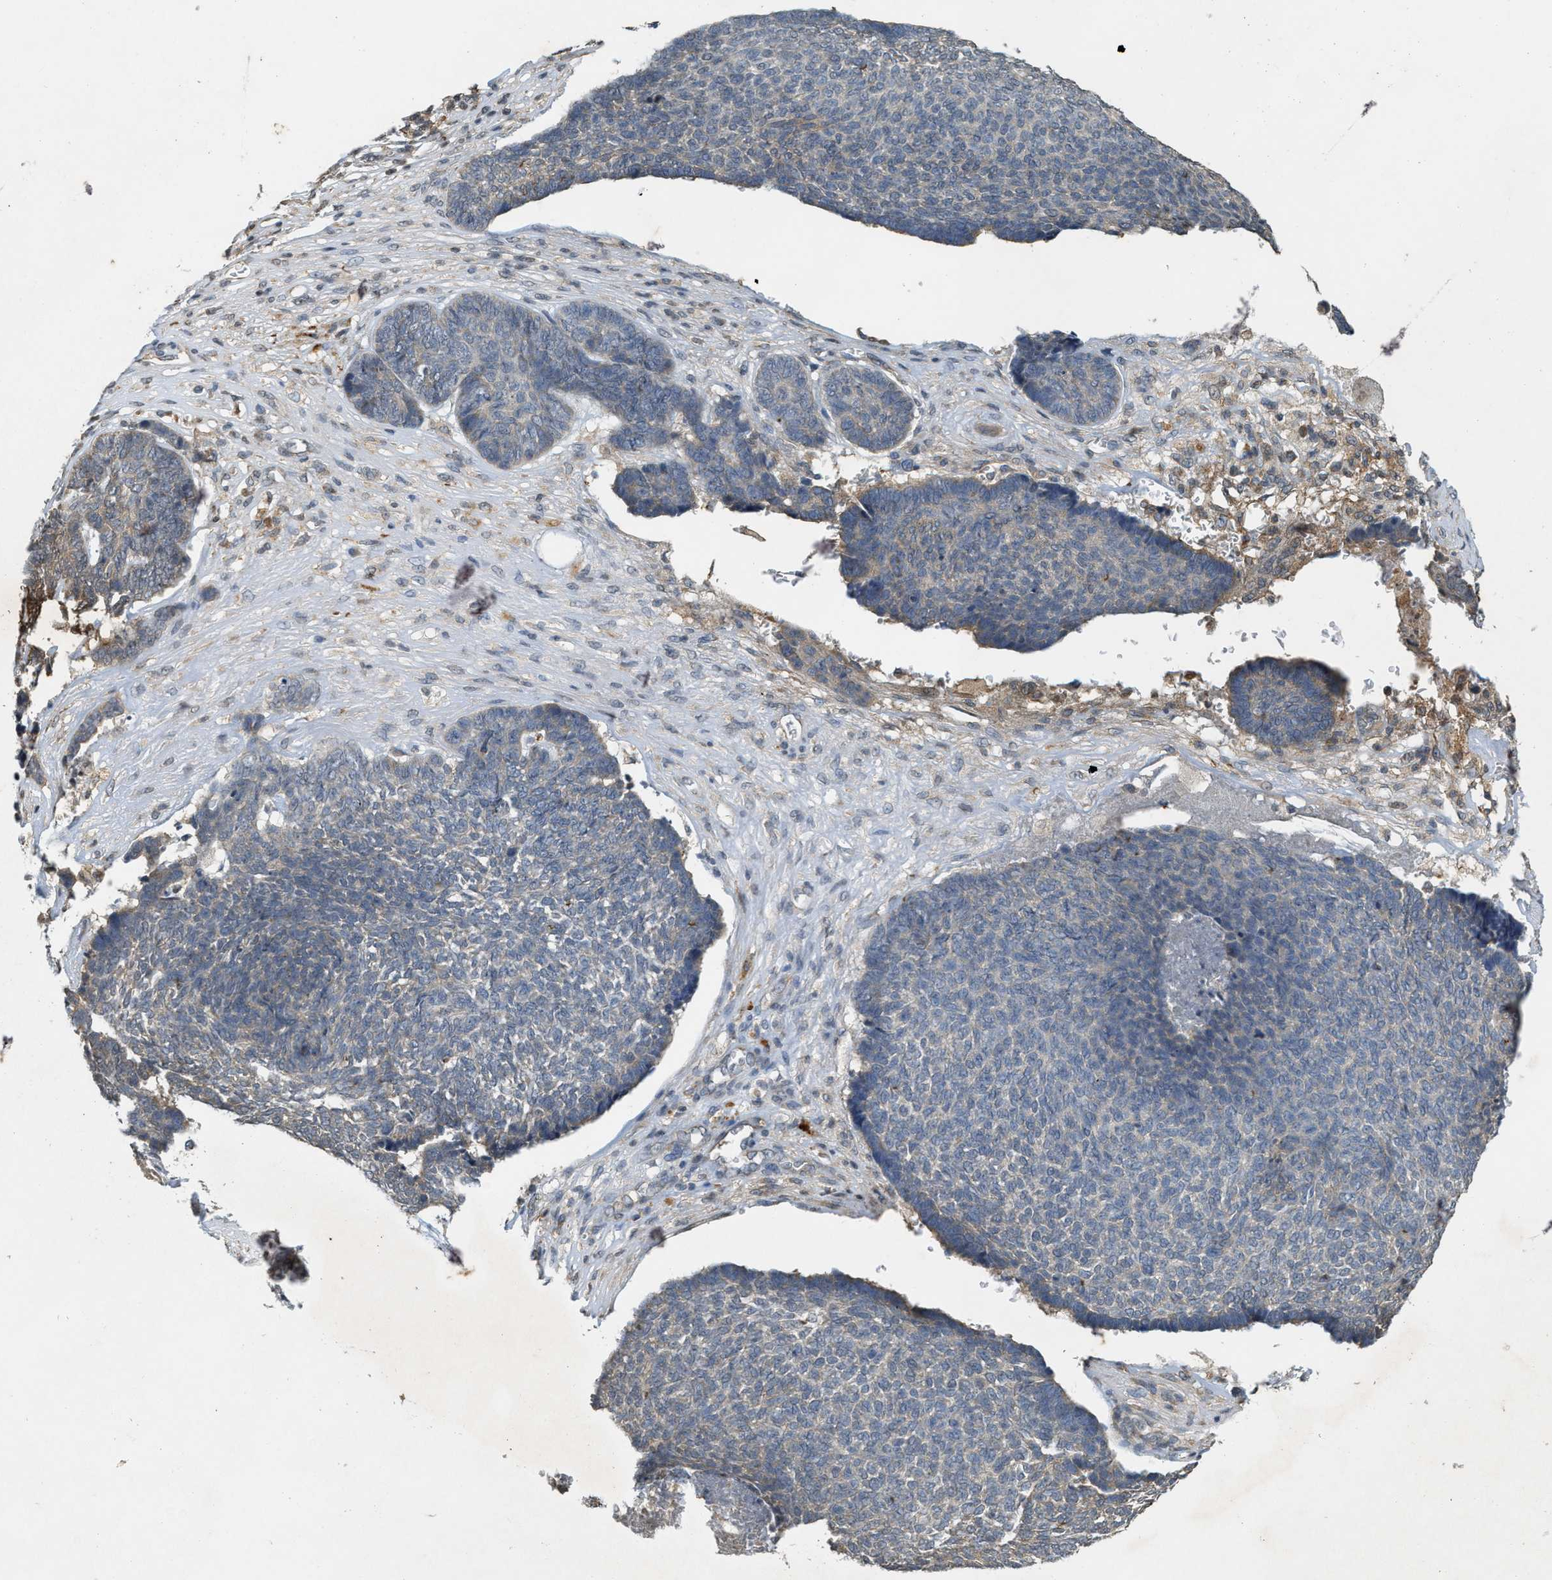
{"staining": {"intensity": "weak", "quantity": "<25%", "location": "cytoplasmic/membranous"}, "tissue": "skin cancer", "cell_type": "Tumor cells", "image_type": "cancer", "snomed": [{"axis": "morphology", "description": "Basal cell carcinoma"}, {"axis": "topography", "description": "Skin"}], "caption": "Immunohistochemistry (IHC) micrograph of neoplastic tissue: human skin basal cell carcinoma stained with DAB displays no significant protein positivity in tumor cells. (Brightfield microscopy of DAB immunohistochemistry at high magnification).", "gene": "KIF21A", "patient": {"sex": "male", "age": 84}}